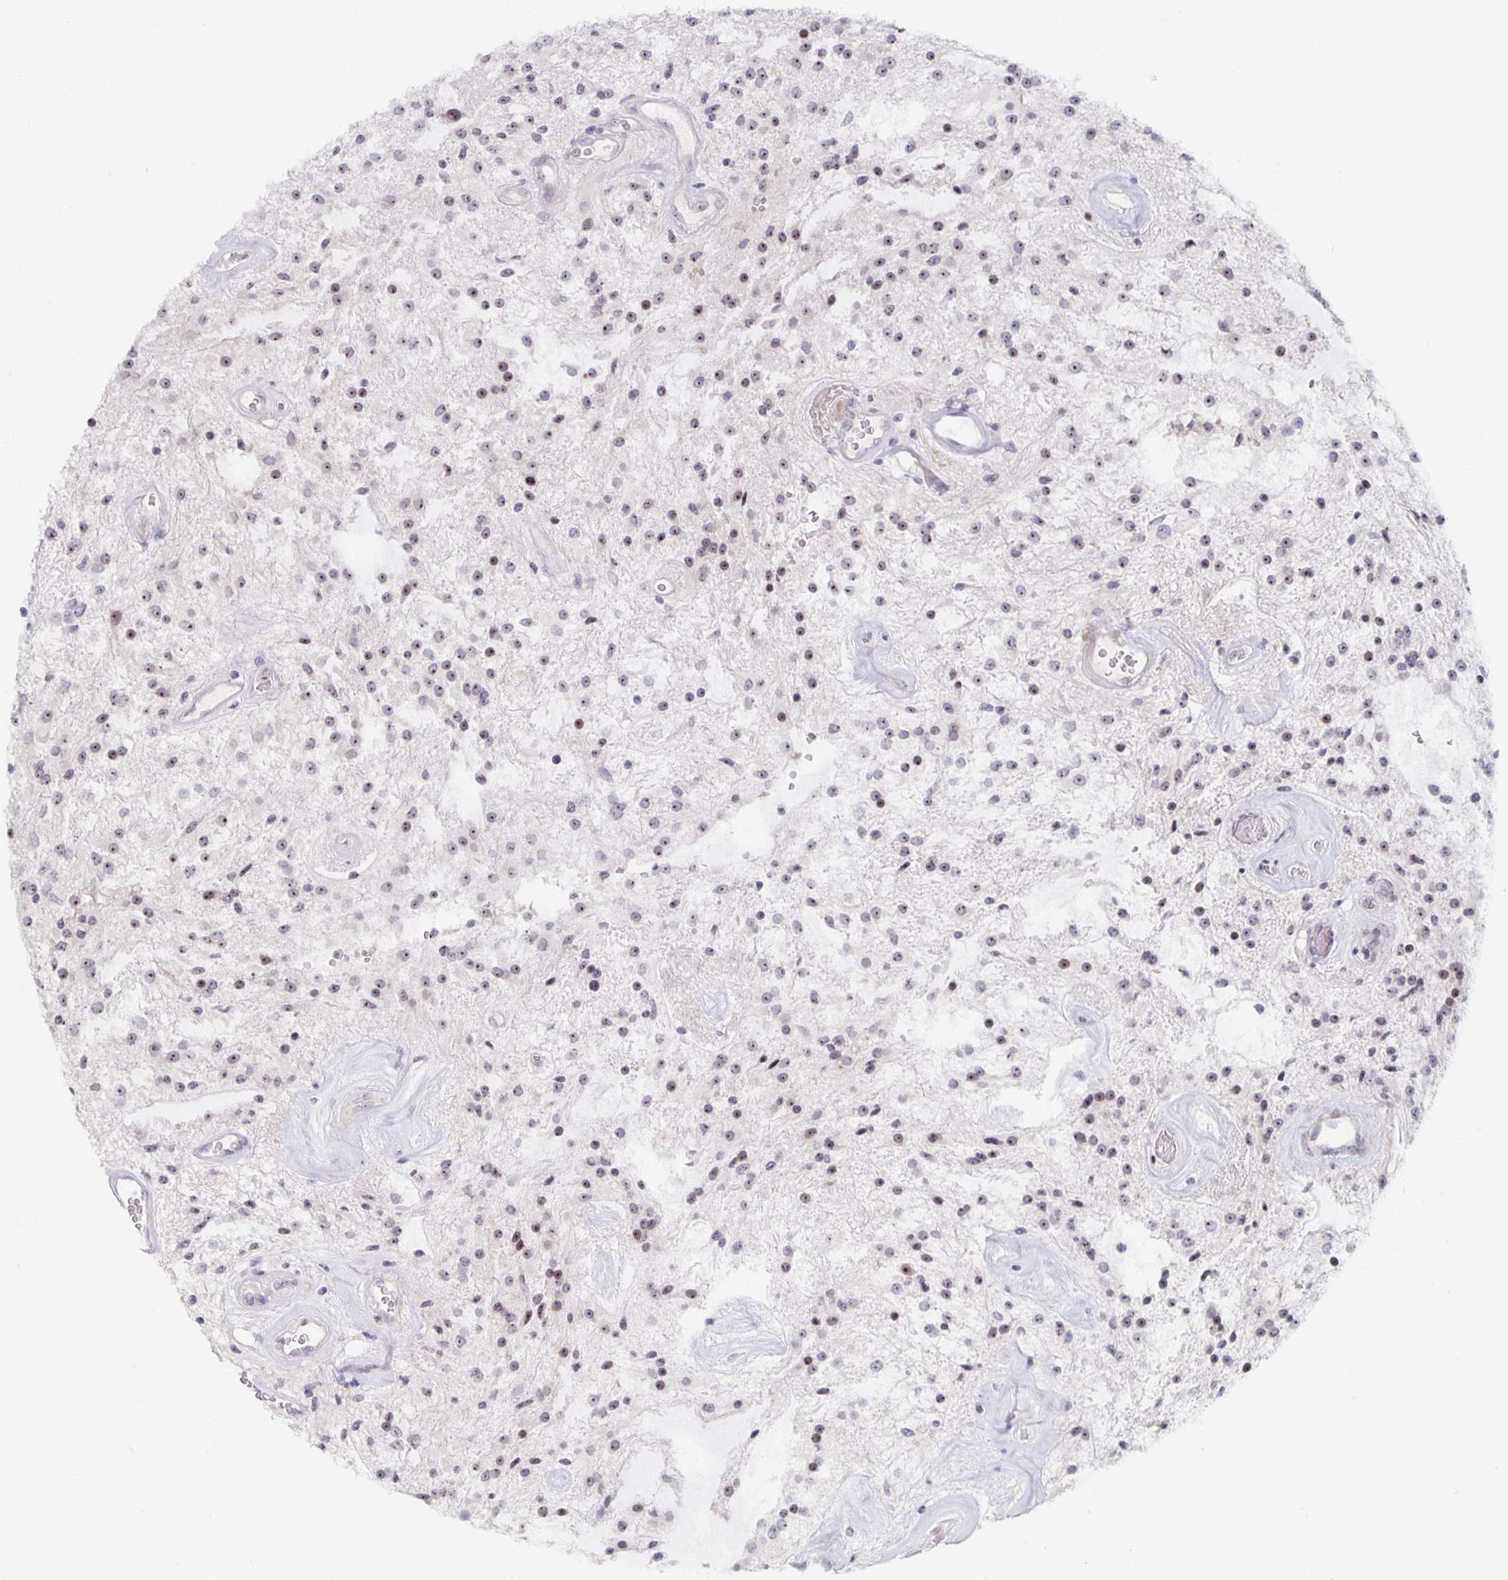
{"staining": {"intensity": "moderate", "quantity": "25%-75%", "location": "nuclear"}, "tissue": "glioma", "cell_type": "Tumor cells", "image_type": "cancer", "snomed": [{"axis": "morphology", "description": "Glioma, malignant, Low grade"}, {"axis": "topography", "description": "Cerebellum"}], "caption": "Immunohistochemistry photomicrograph of human glioma stained for a protein (brown), which displays medium levels of moderate nuclear positivity in approximately 25%-75% of tumor cells.", "gene": "NUP85", "patient": {"sex": "female", "age": 14}}